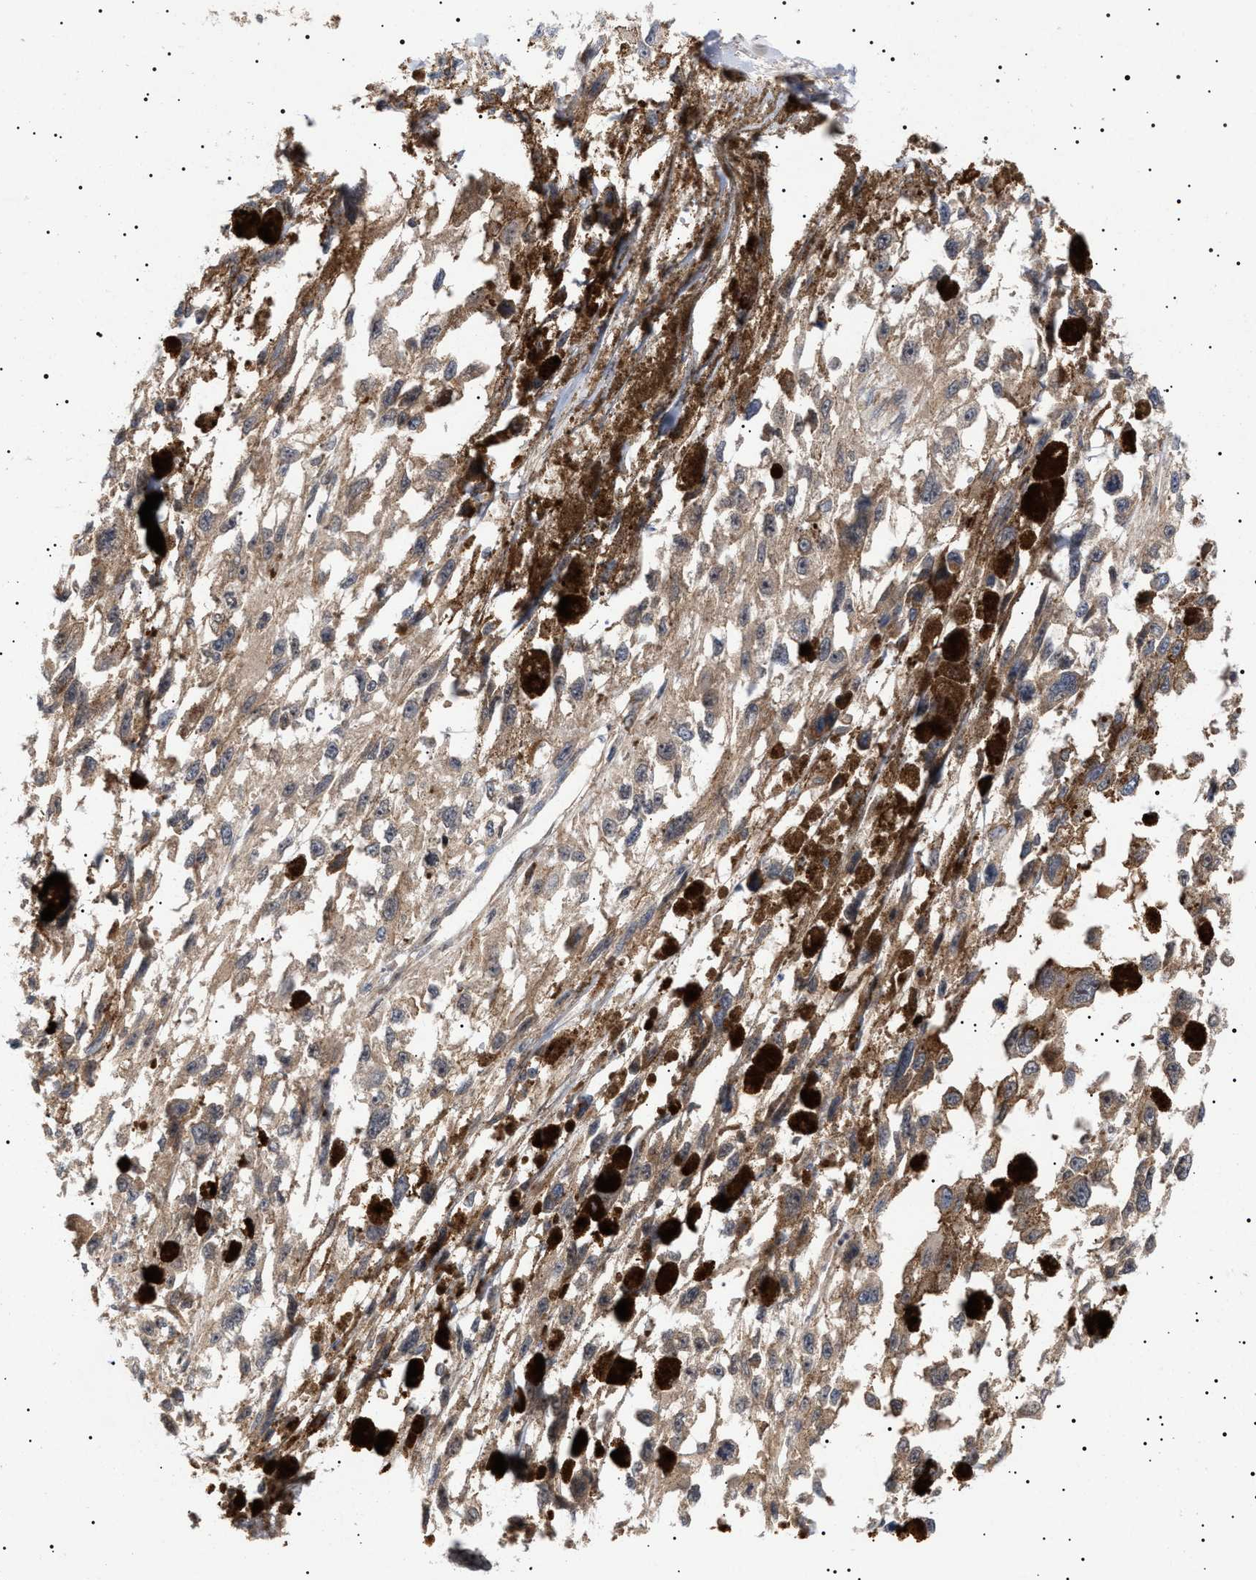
{"staining": {"intensity": "weak", "quantity": ">75%", "location": "cytoplasmic/membranous"}, "tissue": "melanoma", "cell_type": "Tumor cells", "image_type": "cancer", "snomed": [{"axis": "morphology", "description": "Malignant melanoma, Metastatic site"}, {"axis": "topography", "description": "Lymph node"}], "caption": "This is a micrograph of immunohistochemistry (IHC) staining of melanoma, which shows weak expression in the cytoplasmic/membranous of tumor cells.", "gene": "NPLOC4", "patient": {"sex": "male", "age": 59}}